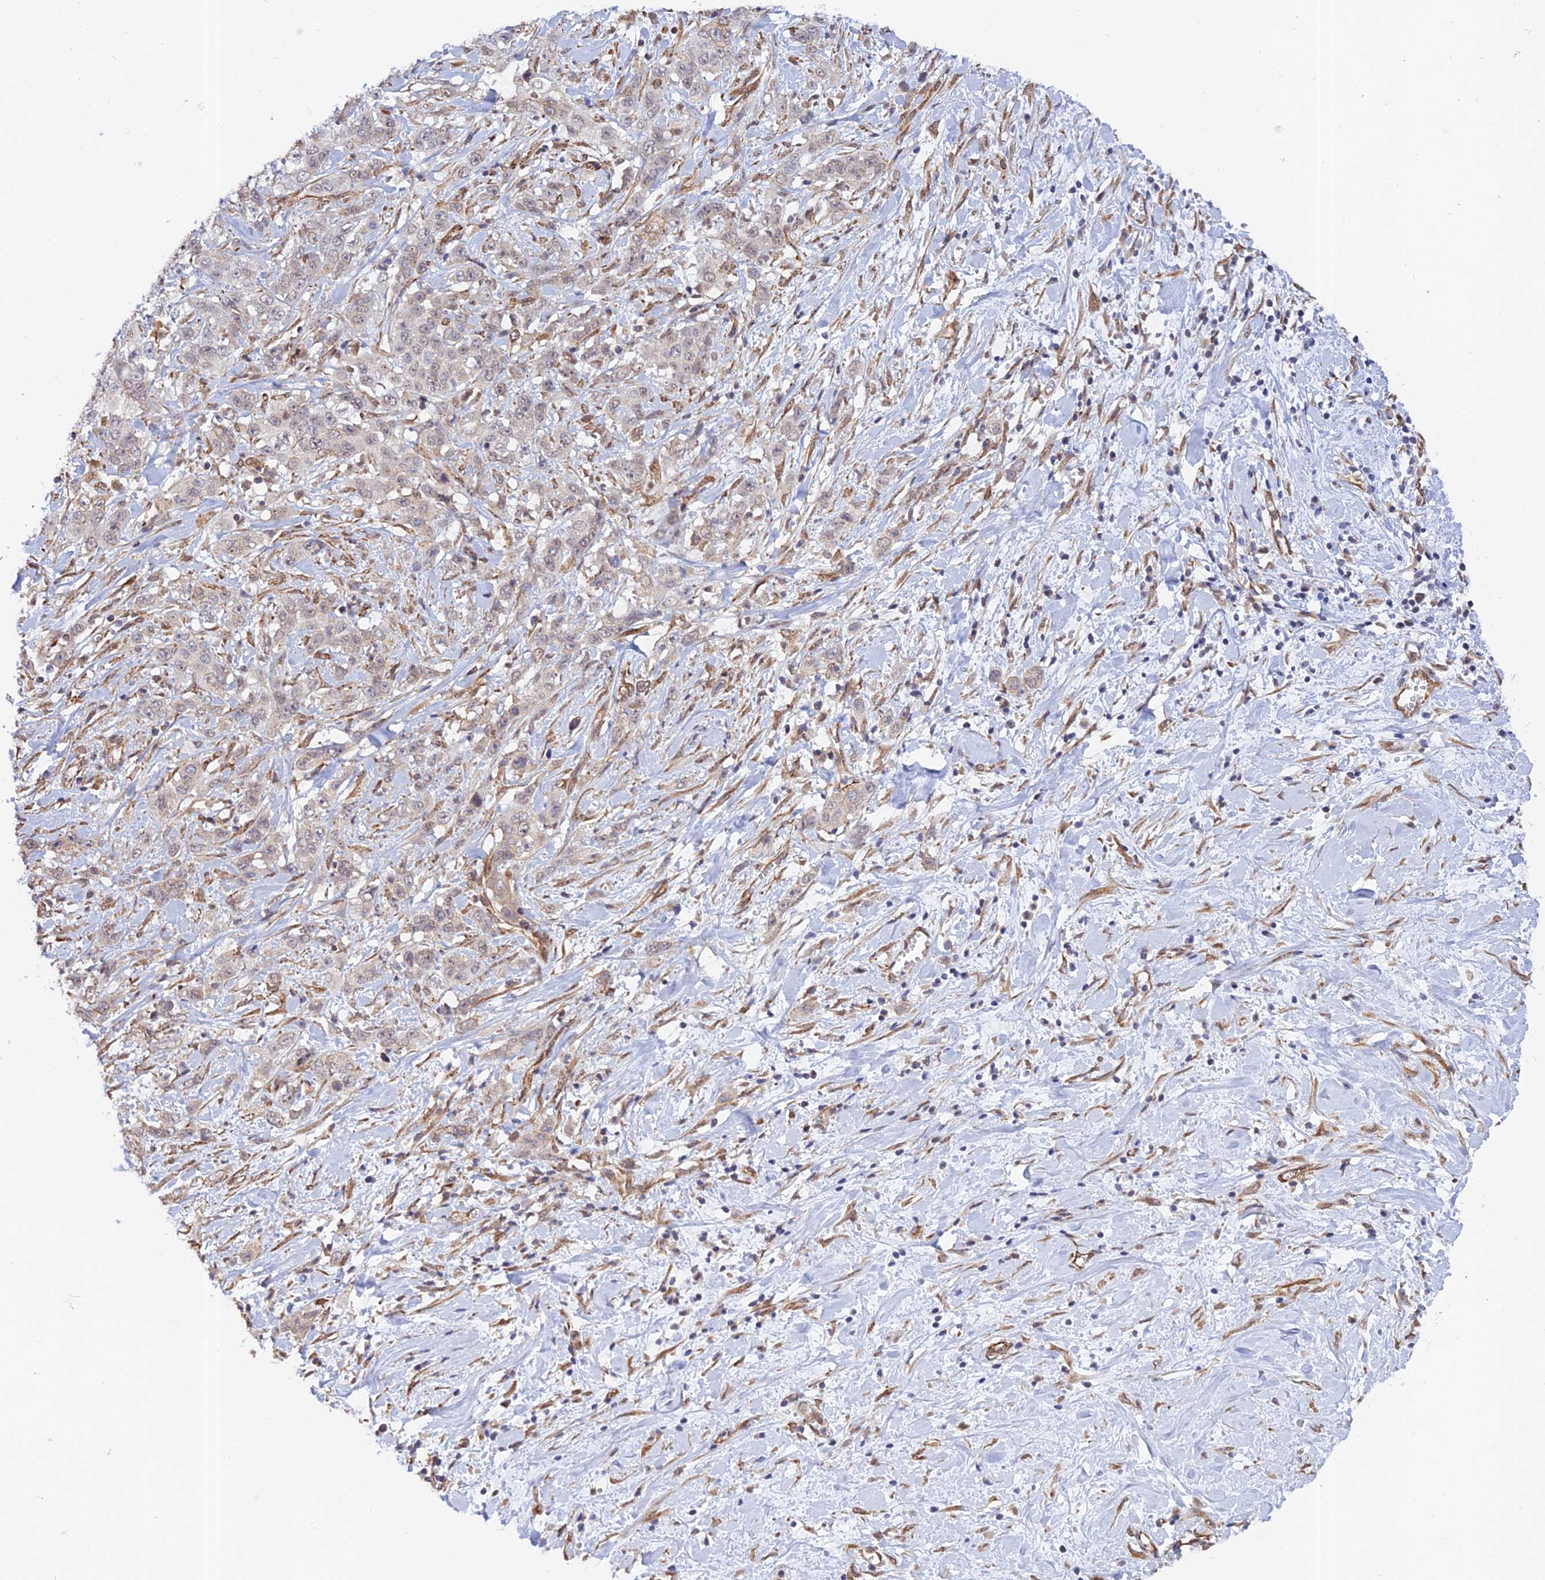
{"staining": {"intensity": "negative", "quantity": "none", "location": "none"}, "tissue": "stomach cancer", "cell_type": "Tumor cells", "image_type": "cancer", "snomed": [{"axis": "morphology", "description": "Adenocarcinoma, NOS"}, {"axis": "topography", "description": "Stomach, upper"}], "caption": "This is an immunohistochemistry photomicrograph of stomach adenocarcinoma. There is no expression in tumor cells.", "gene": "PAGR1", "patient": {"sex": "male", "age": 62}}